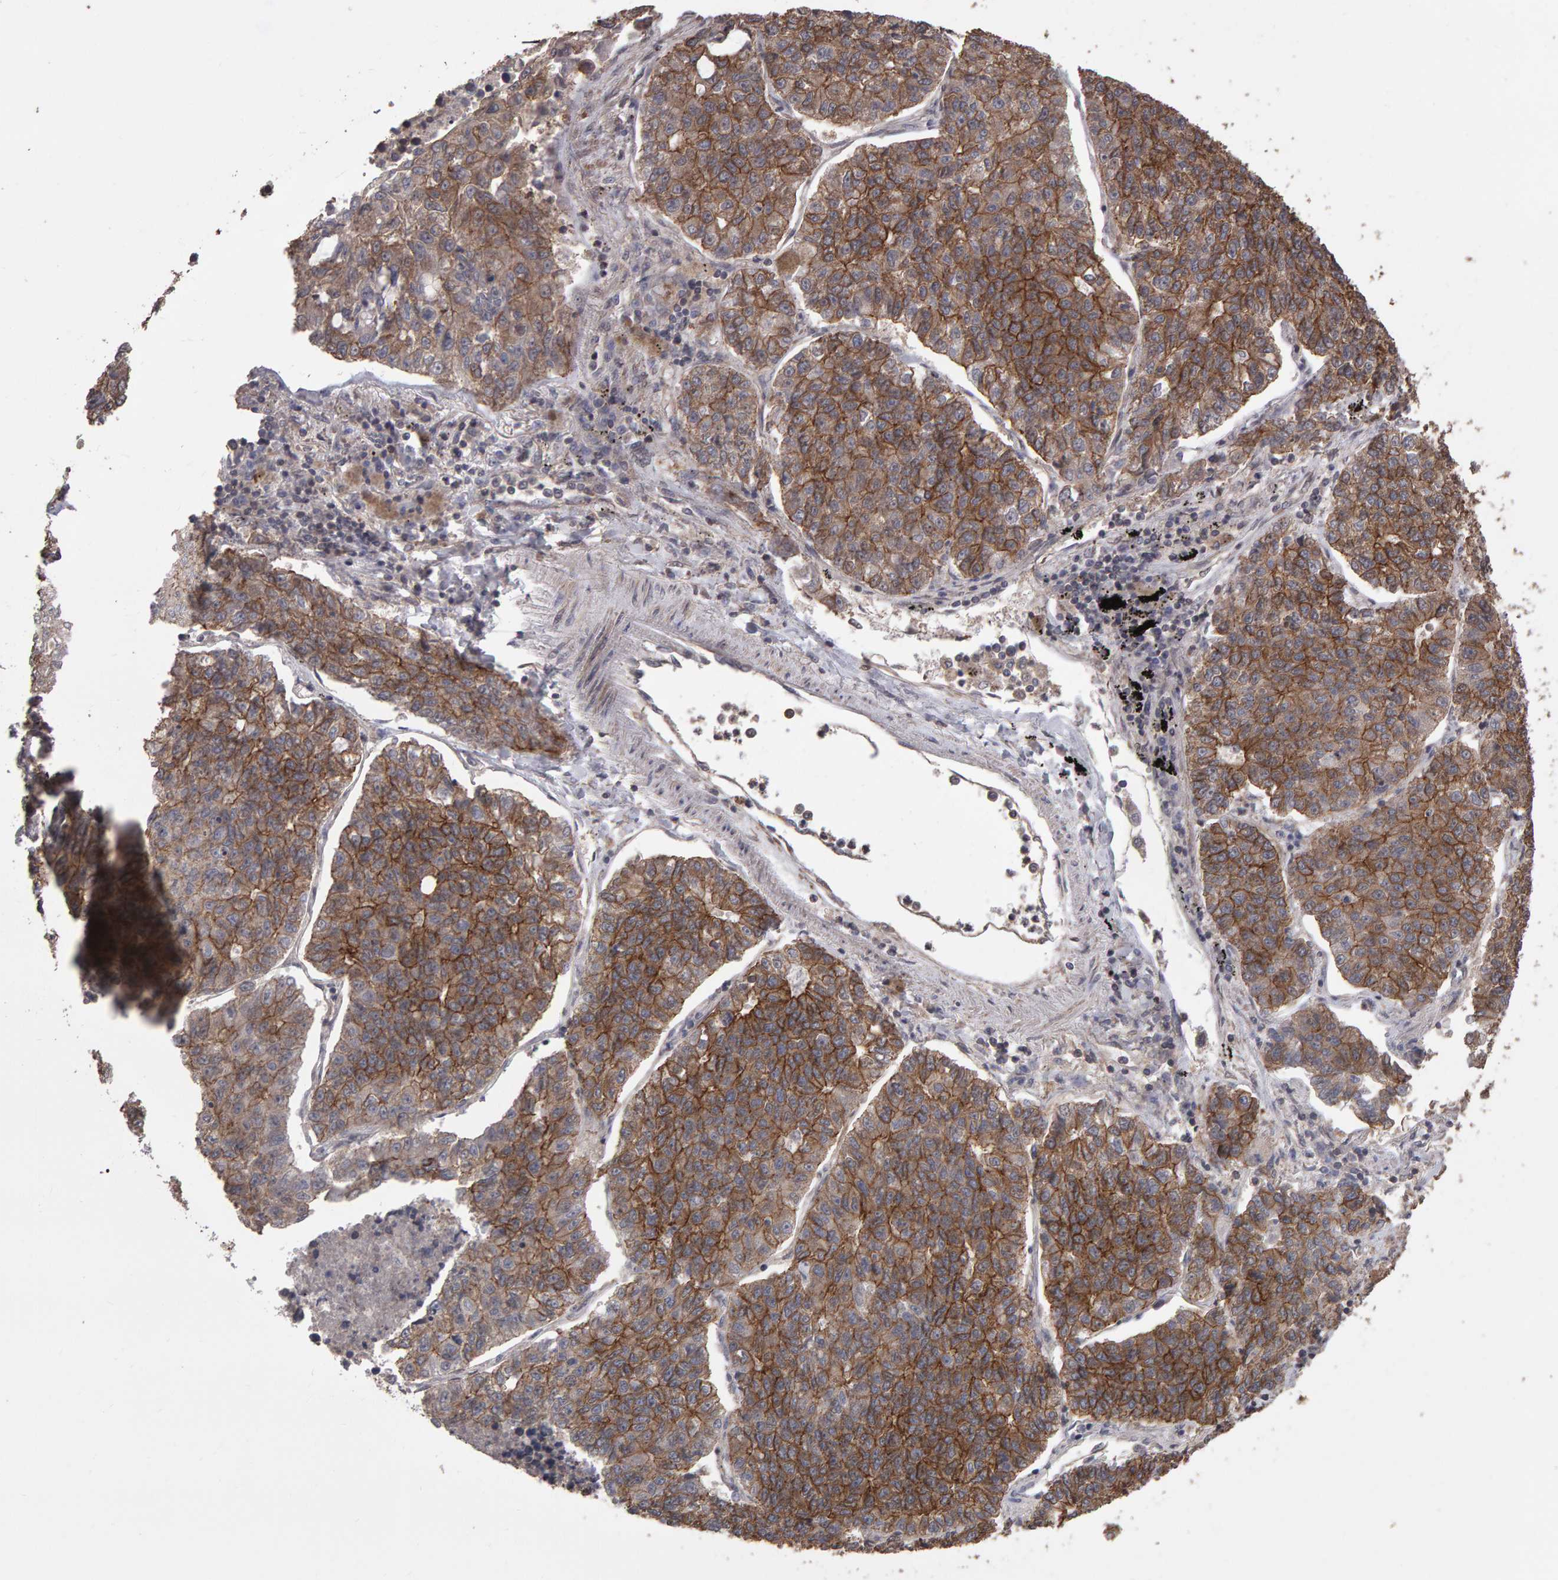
{"staining": {"intensity": "strong", "quantity": ">75%", "location": "cytoplasmic/membranous"}, "tissue": "lung cancer", "cell_type": "Tumor cells", "image_type": "cancer", "snomed": [{"axis": "morphology", "description": "Adenocarcinoma, NOS"}, {"axis": "topography", "description": "Lung"}], "caption": "An immunohistochemistry (IHC) photomicrograph of tumor tissue is shown. Protein staining in brown highlights strong cytoplasmic/membranous positivity in adenocarcinoma (lung) within tumor cells.", "gene": "SCRIB", "patient": {"sex": "male", "age": 49}}